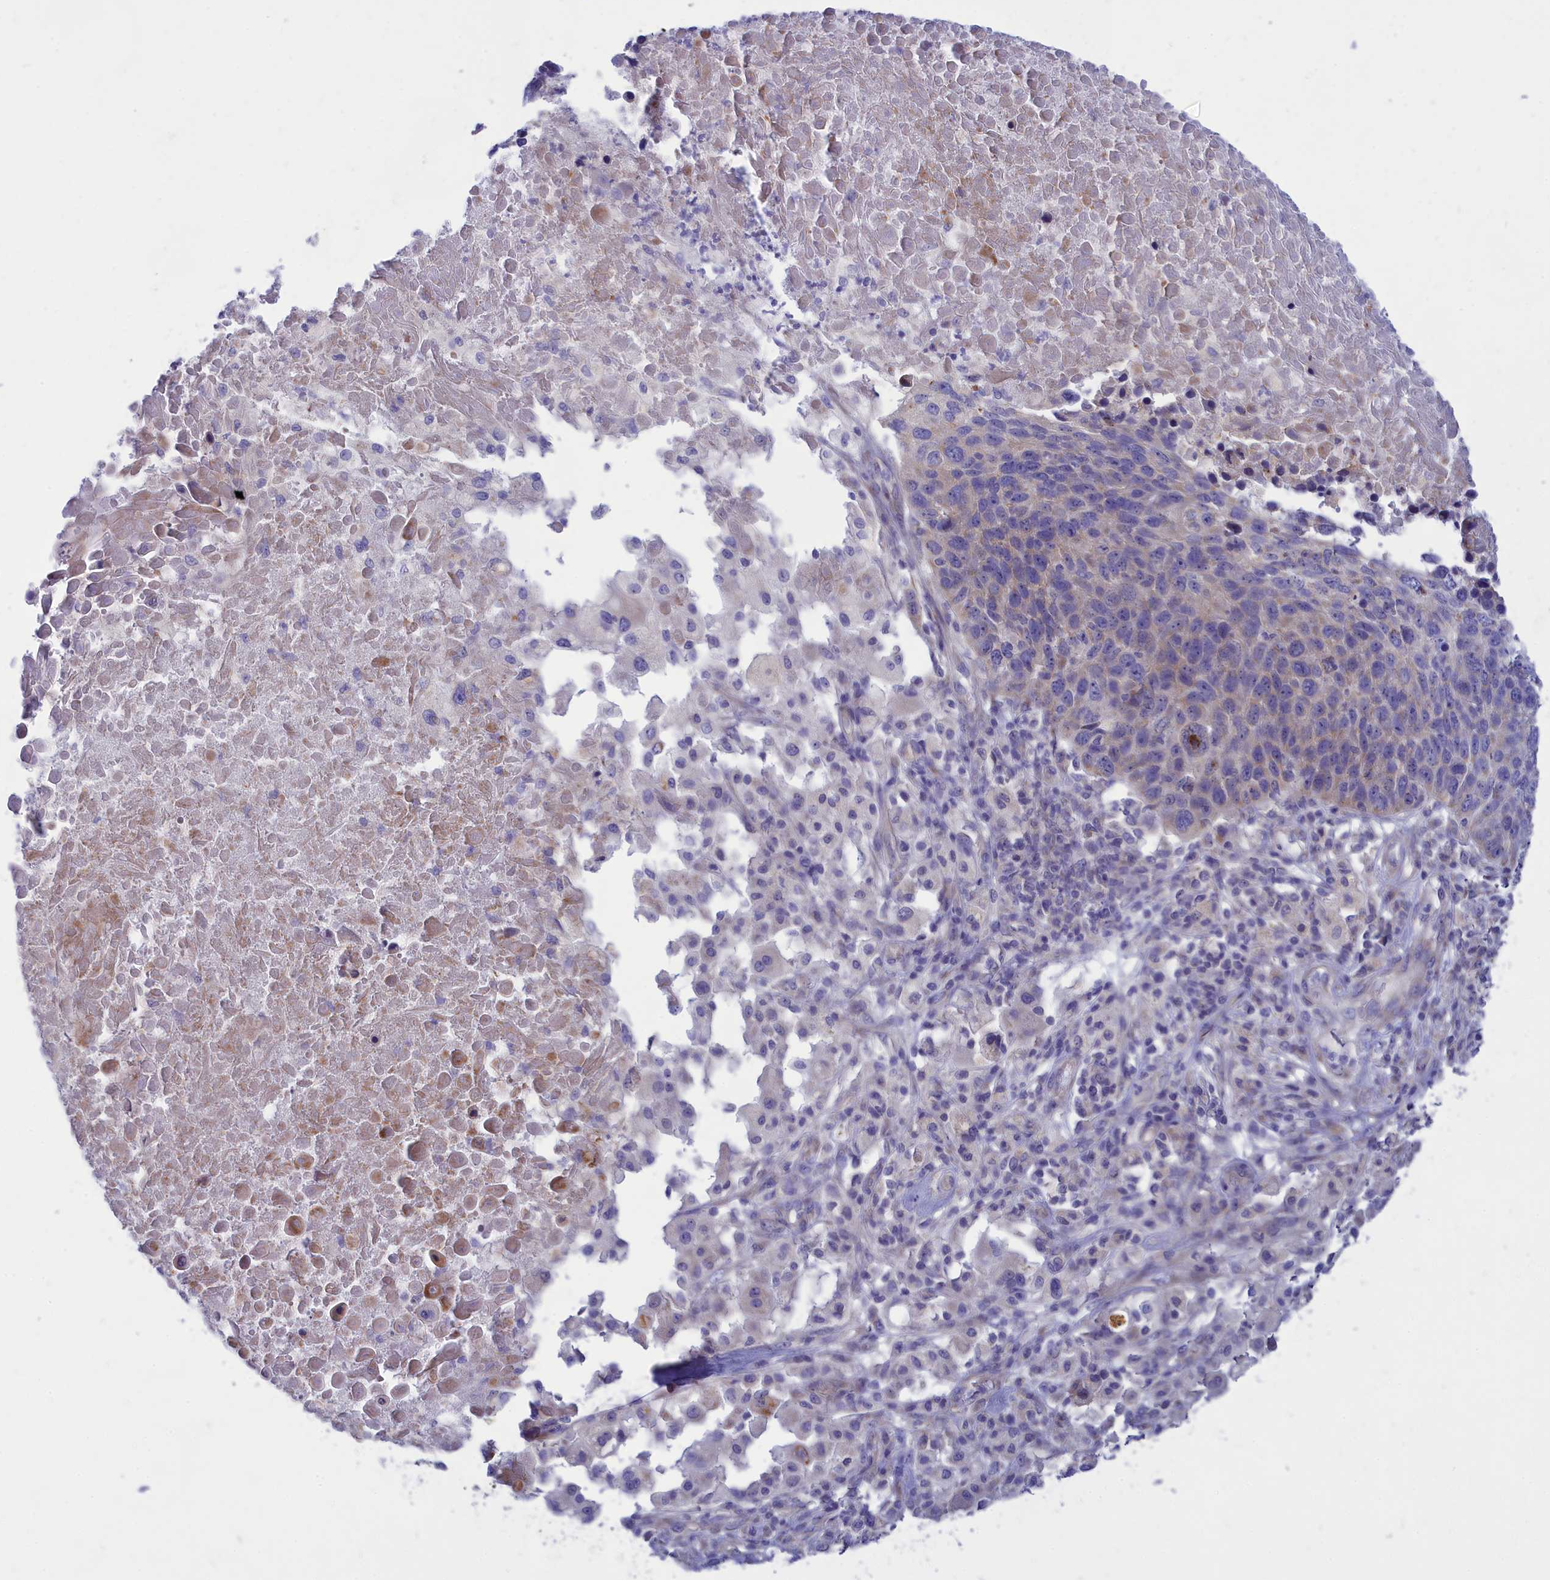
{"staining": {"intensity": "weak", "quantity": "<25%", "location": "cytoplasmic/membranous"}, "tissue": "lung cancer", "cell_type": "Tumor cells", "image_type": "cancer", "snomed": [{"axis": "morphology", "description": "Normal tissue, NOS"}, {"axis": "morphology", "description": "Squamous cell carcinoma, NOS"}, {"axis": "topography", "description": "Lymph node"}, {"axis": "topography", "description": "Lung"}], "caption": "This is a histopathology image of immunohistochemistry (IHC) staining of squamous cell carcinoma (lung), which shows no positivity in tumor cells.", "gene": "TMEM30B", "patient": {"sex": "male", "age": 66}}